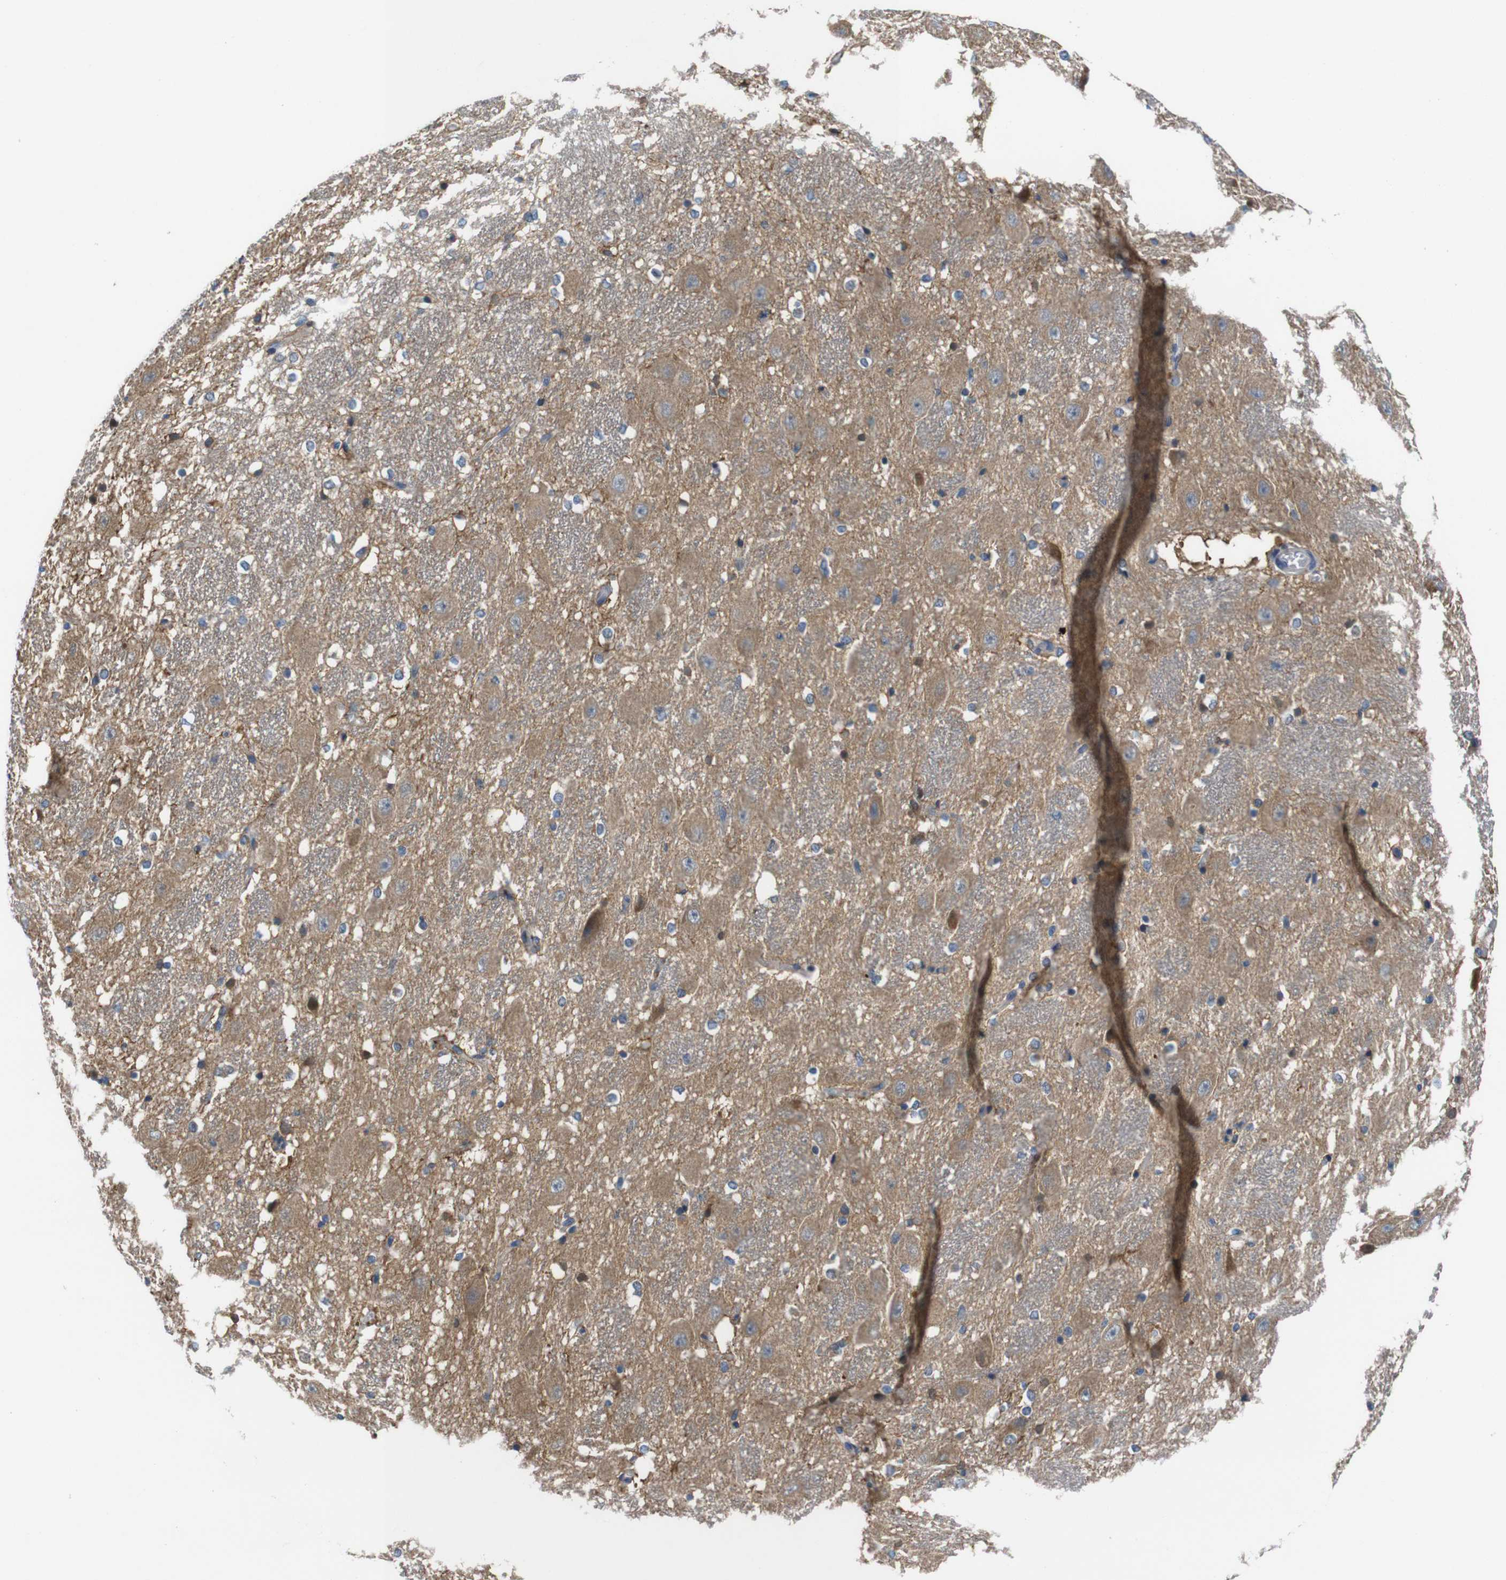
{"staining": {"intensity": "negative", "quantity": "none", "location": "none"}, "tissue": "hippocampus", "cell_type": "Glial cells", "image_type": "normal", "snomed": [{"axis": "morphology", "description": "Normal tissue, NOS"}, {"axis": "topography", "description": "Hippocampus"}], "caption": "There is no significant expression in glial cells of hippocampus. The staining is performed using DAB brown chromogen with nuclei counter-stained in using hematoxylin.", "gene": "JAK1", "patient": {"sex": "female", "age": 19}}